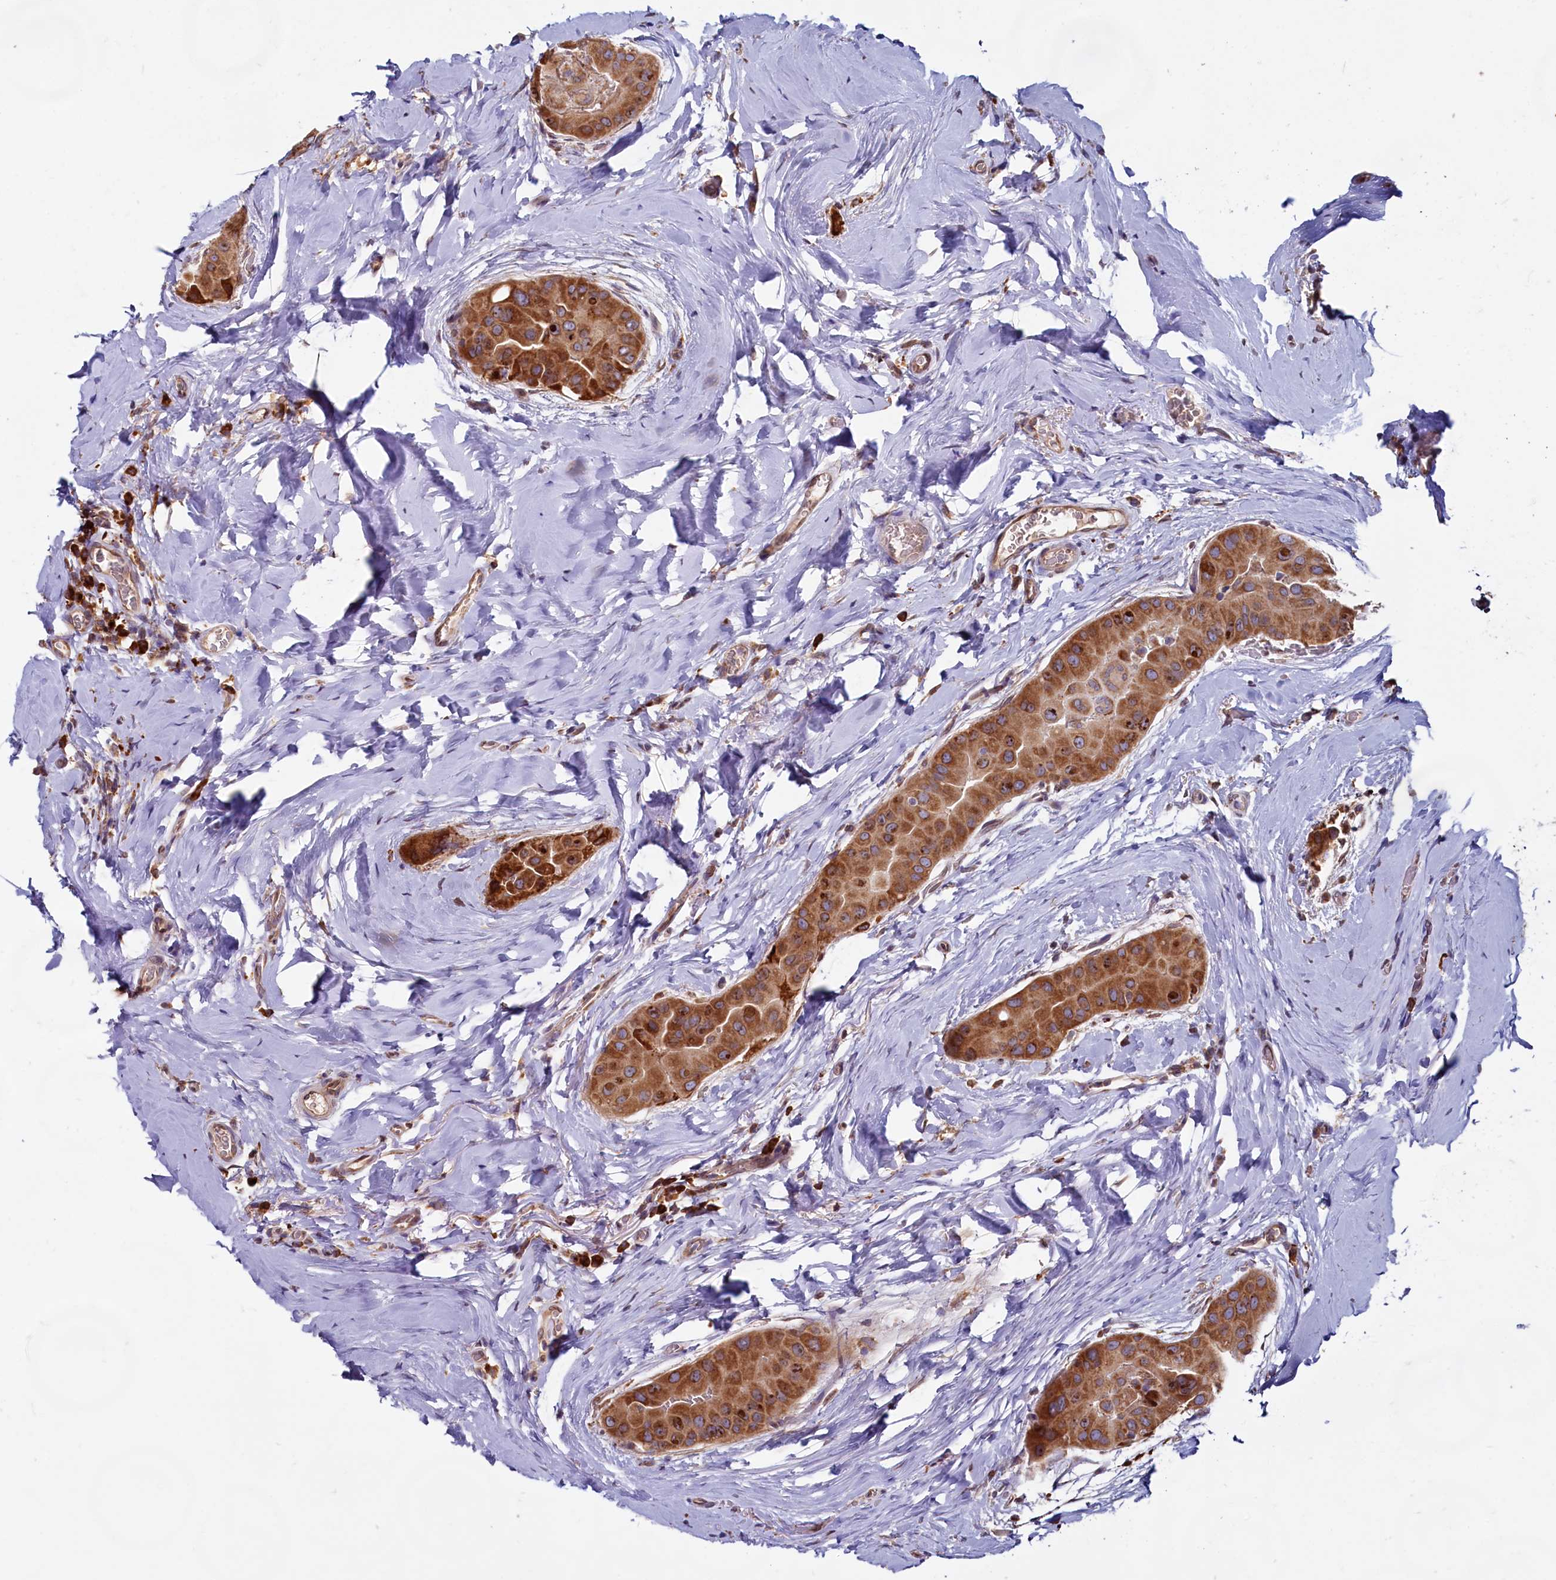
{"staining": {"intensity": "moderate", "quantity": ">75%", "location": "cytoplasmic/membranous"}, "tissue": "thyroid cancer", "cell_type": "Tumor cells", "image_type": "cancer", "snomed": [{"axis": "morphology", "description": "Papillary adenocarcinoma, NOS"}, {"axis": "topography", "description": "Thyroid gland"}], "caption": "Immunohistochemistry (DAB) staining of thyroid papillary adenocarcinoma reveals moderate cytoplasmic/membranous protein expression in approximately >75% of tumor cells.", "gene": "TBC1D19", "patient": {"sex": "male", "age": 33}}